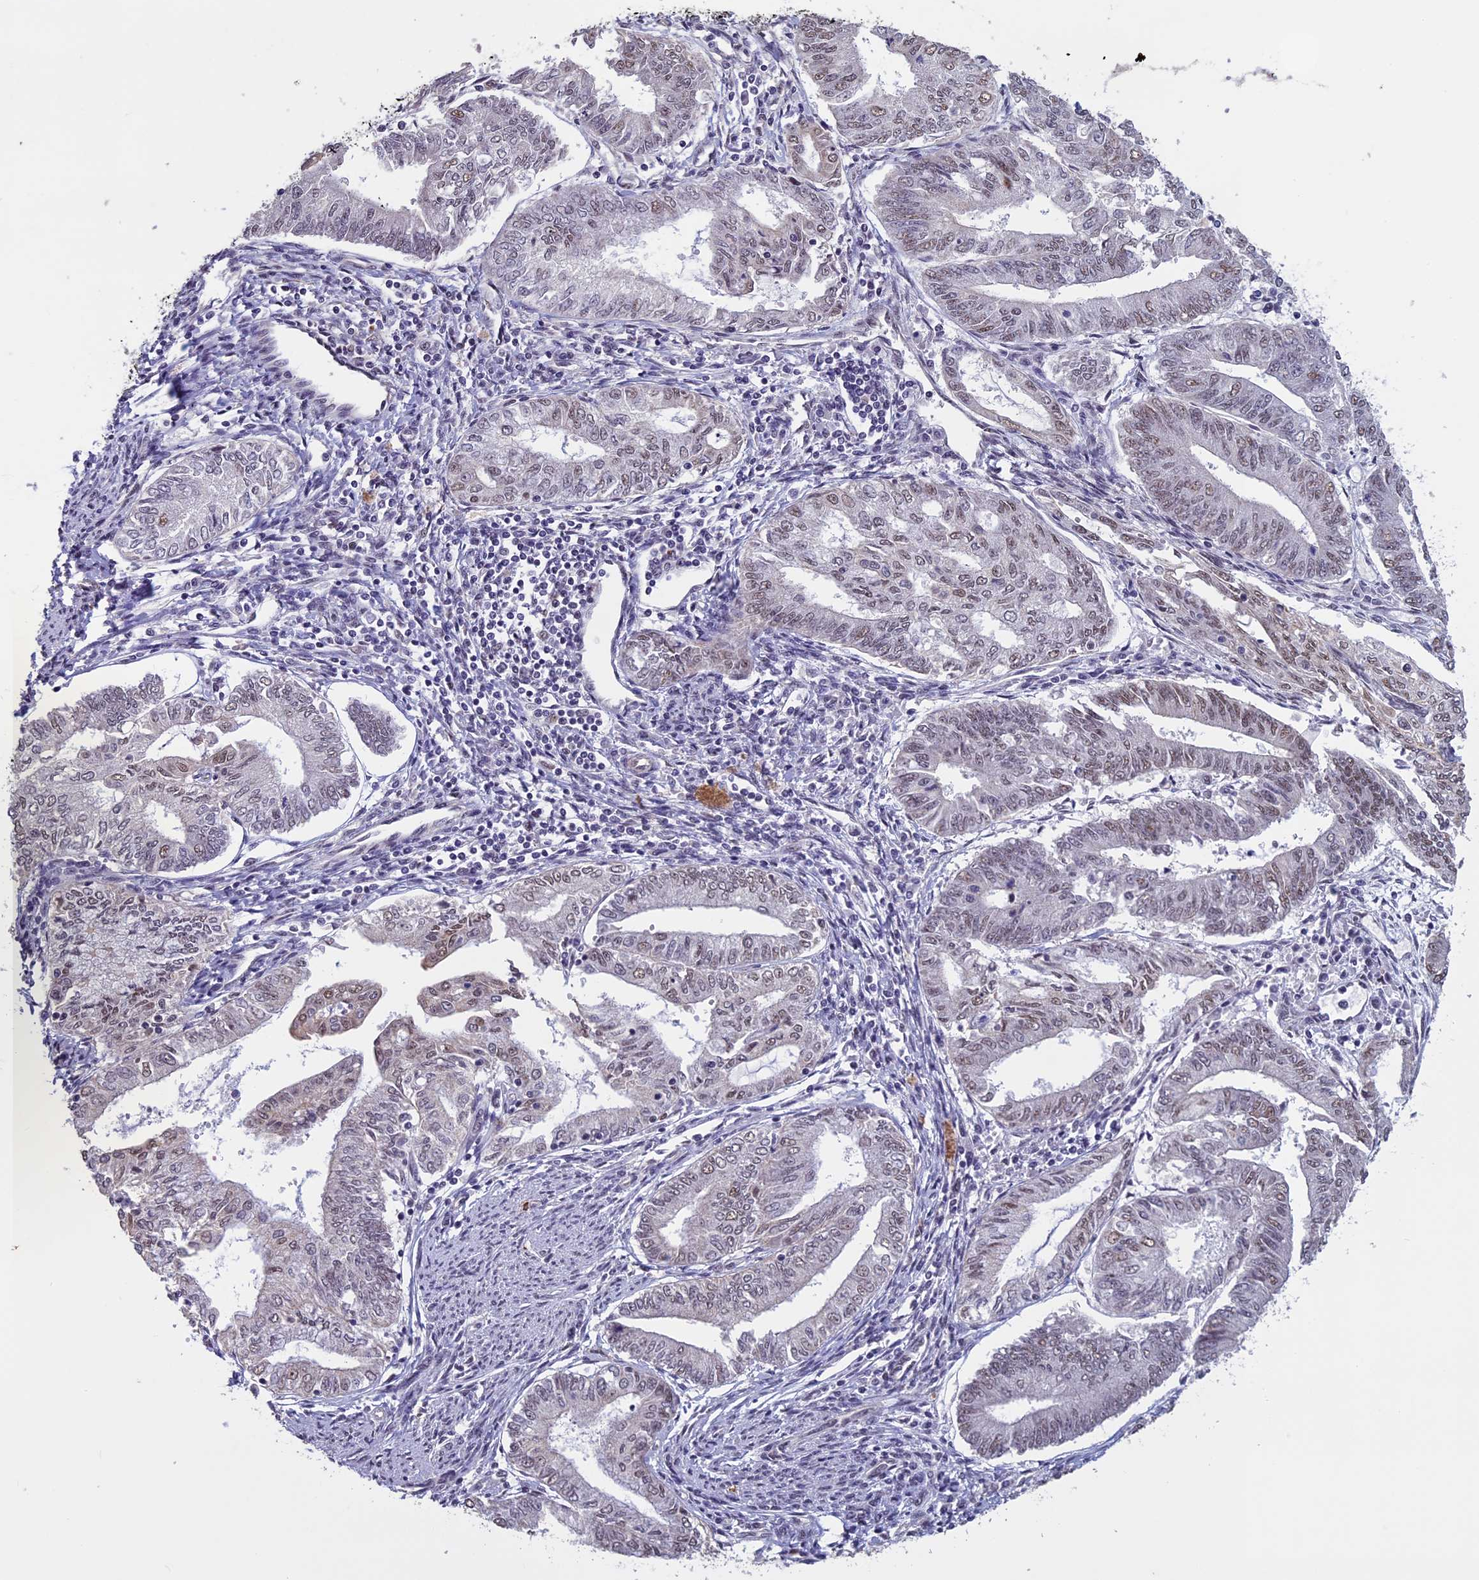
{"staining": {"intensity": "weak", "quantity": "25%-75%", "location": "nuclear"}, "tissue": "endometrial cancer", "cell_type": "Tumor cells", "image_type": "cancer", "snomed": [{"axis": "morphology", "description": "Adenocarcinoma, NOS"}, {"axis": "topography", "description": "Endometrium"}], "caption": "Endometrial cancer was stained to show a protein in brown. There is low levels of weak nuclear expression in about 25%-75% of tumor cells.", "gene": "RNF40", "patient": {"sex": "female", "age": 66}}